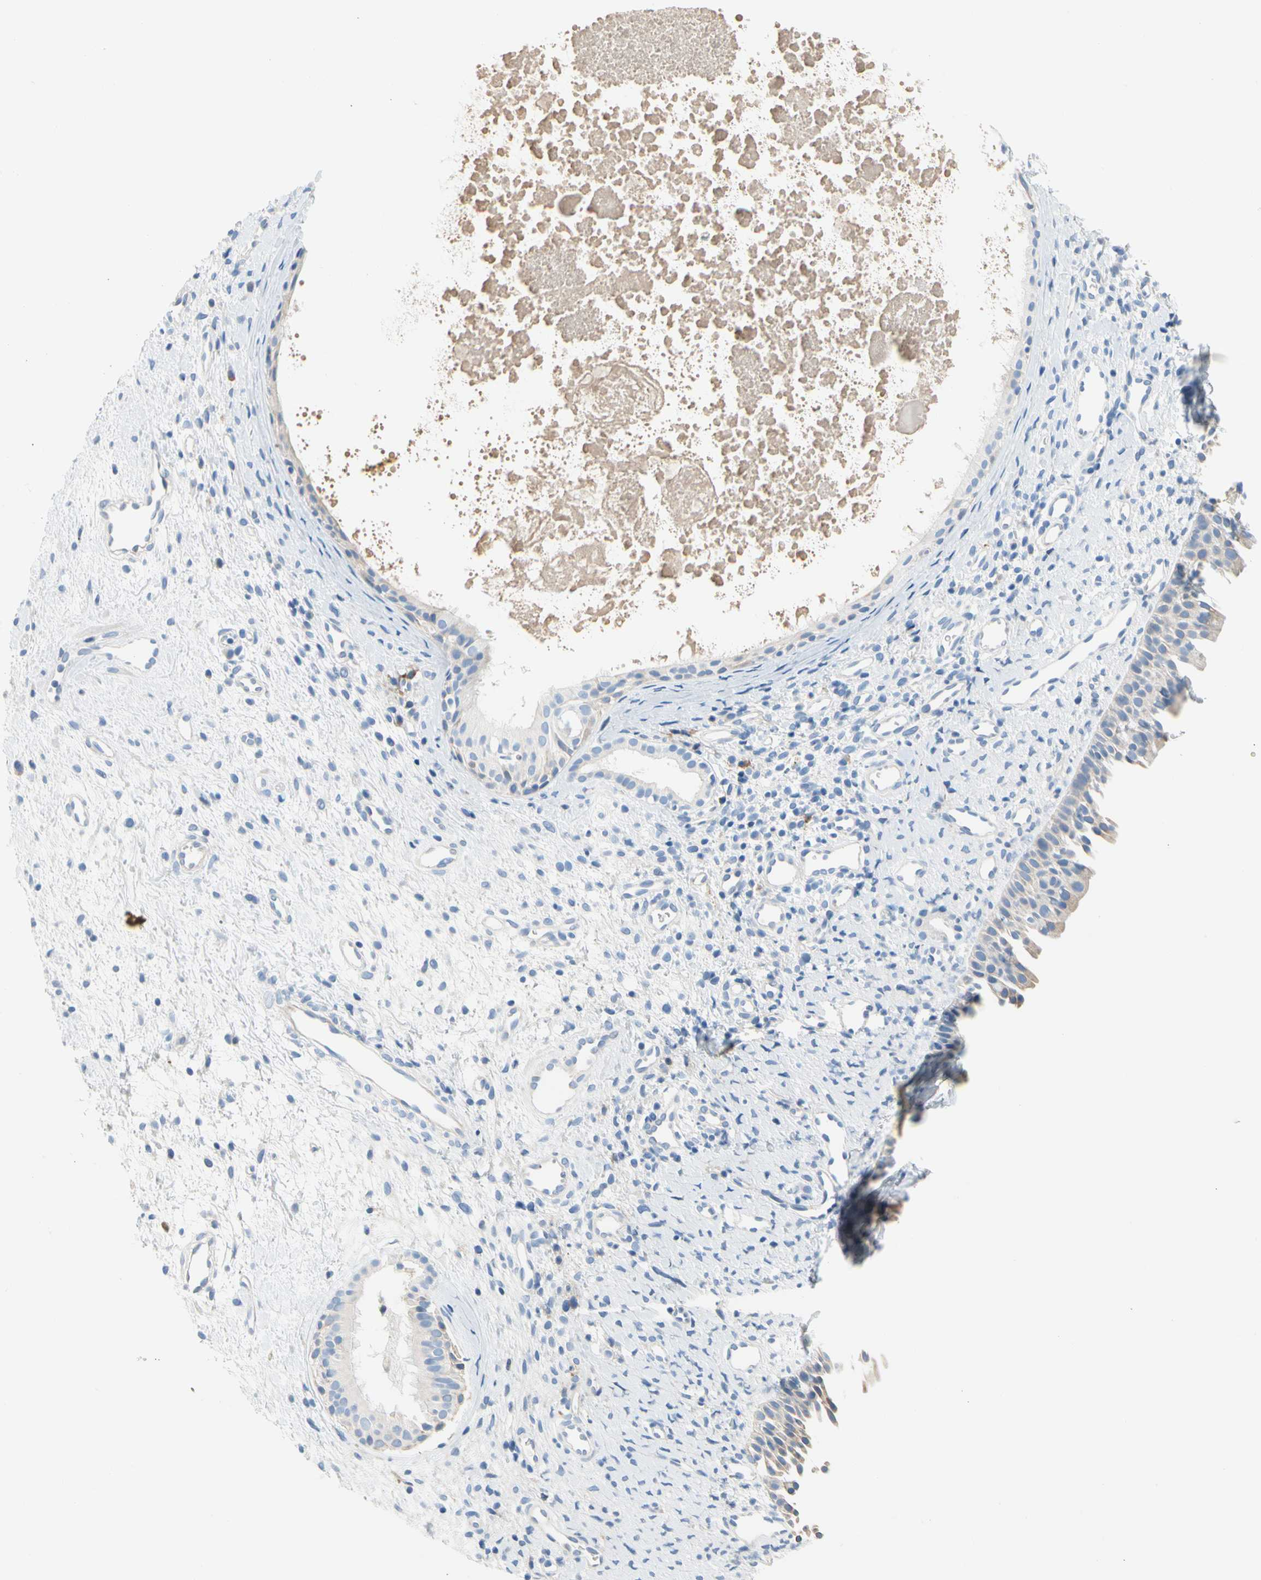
{"staining": {"intensity": "negative", "quantity": "none", "location": "none"}, "tissue": "nasopharynx", "cell_type": "Respiratory epithelial cells", "image_type": "normal", "snomed": [{"axis": "morphology", "description": "Normal tissue, NOS"}, {"axis": "topography", "description": "Nasopharynx"}], "caption": "High power microscopy photomicrograph of an IHC histopathology image of unremarkable nasopharynx, revealing no significant expression in respiratory epithelial cells.", "gene": "STXBP1", "patient": {"sex": "male", "age": 22}}